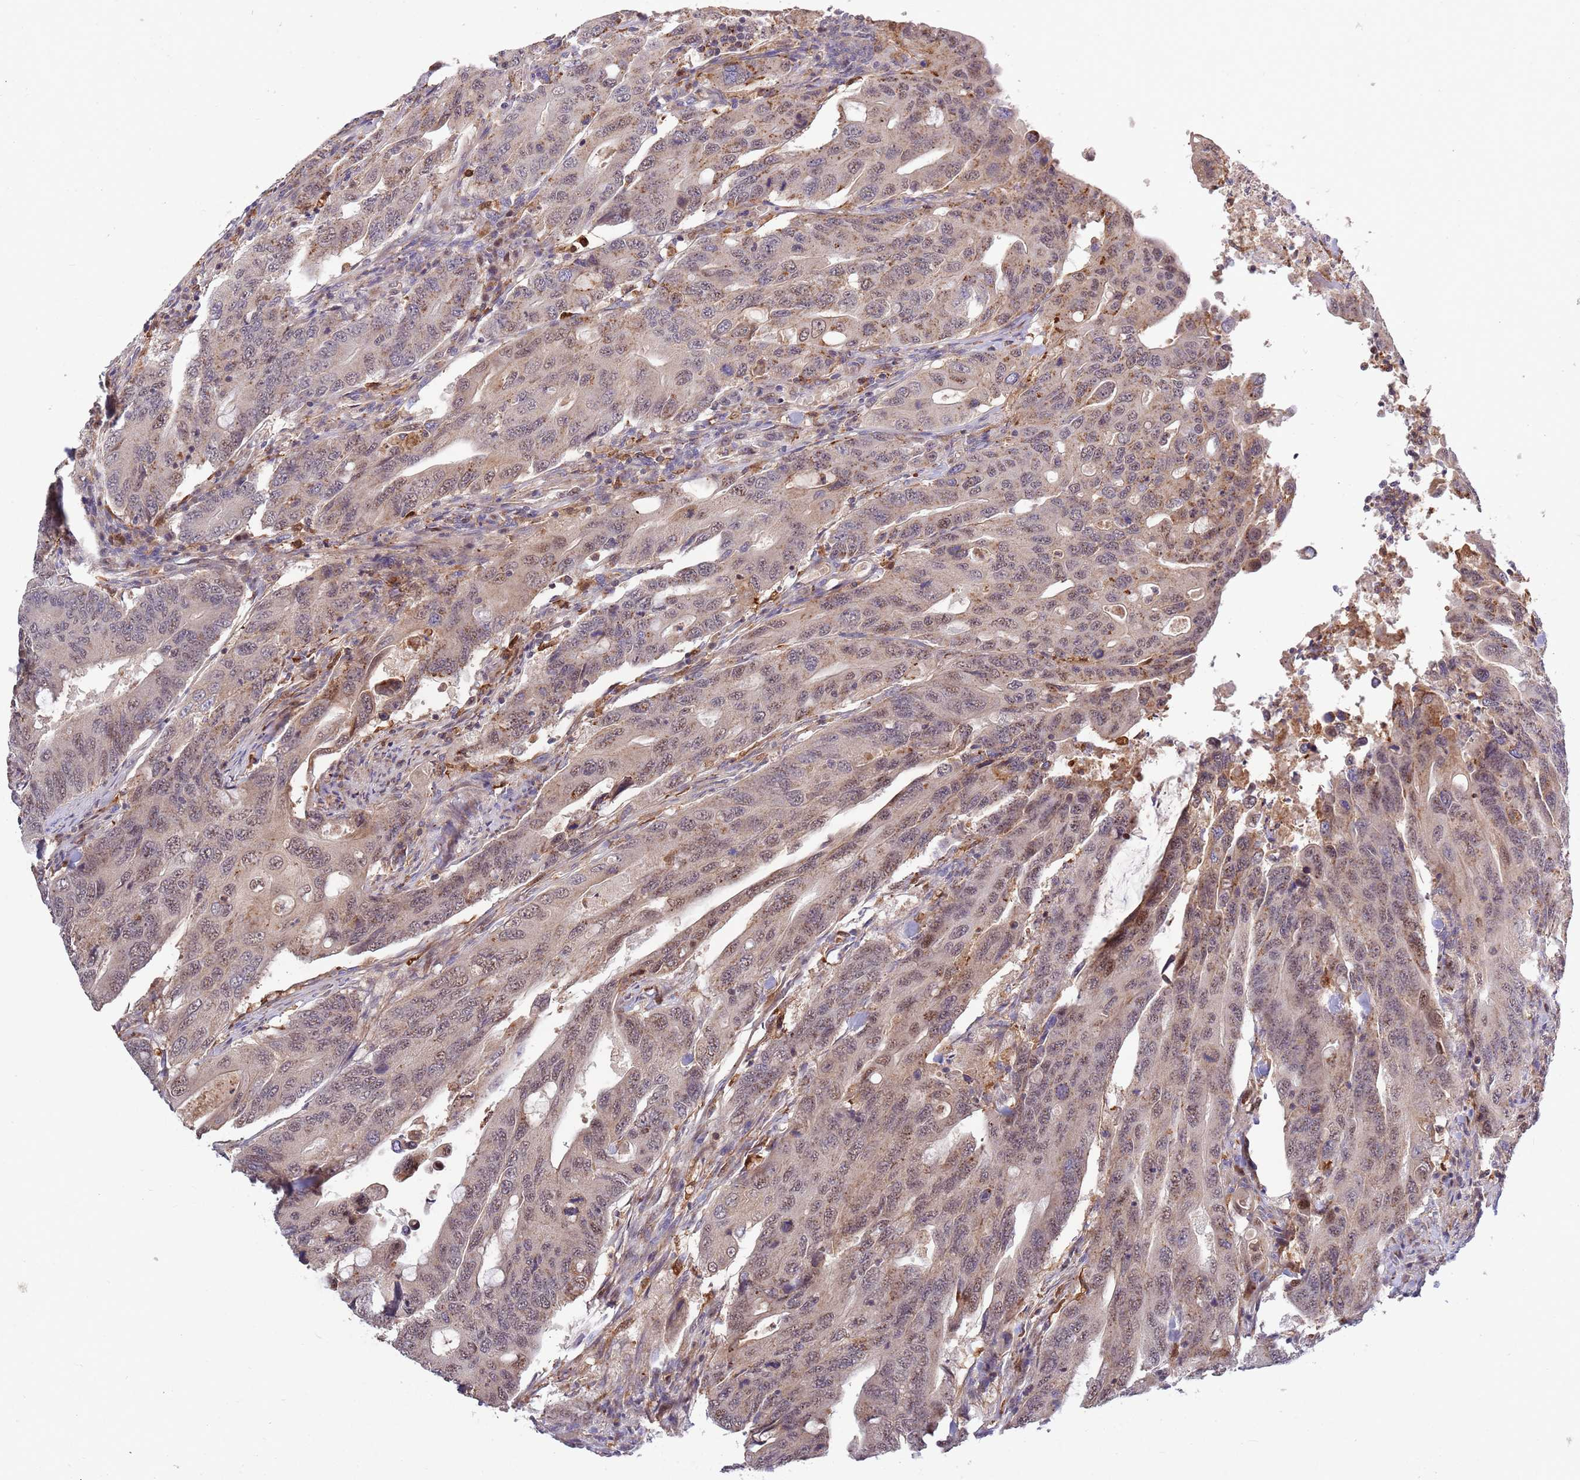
{"staining": {"intensity": "weak", "quantity": "25%-75%", "location": "nuclear"}, "tissue": "colorectal cancer", "cell_type": "Tumor cells", "image_type": "cancer", "snomed": [{"axis": "morphology", "description": "Adenocarcinoma, NOS"}, {"axis": "topography", "description": "Colon"}], "caption": "A brown stain shows weak nuclear positivity of a protein in colorectal adenocarcinoma tumor cells.", "gene": "CCNJL", "patient": {"sex": "male", "age": 71}}